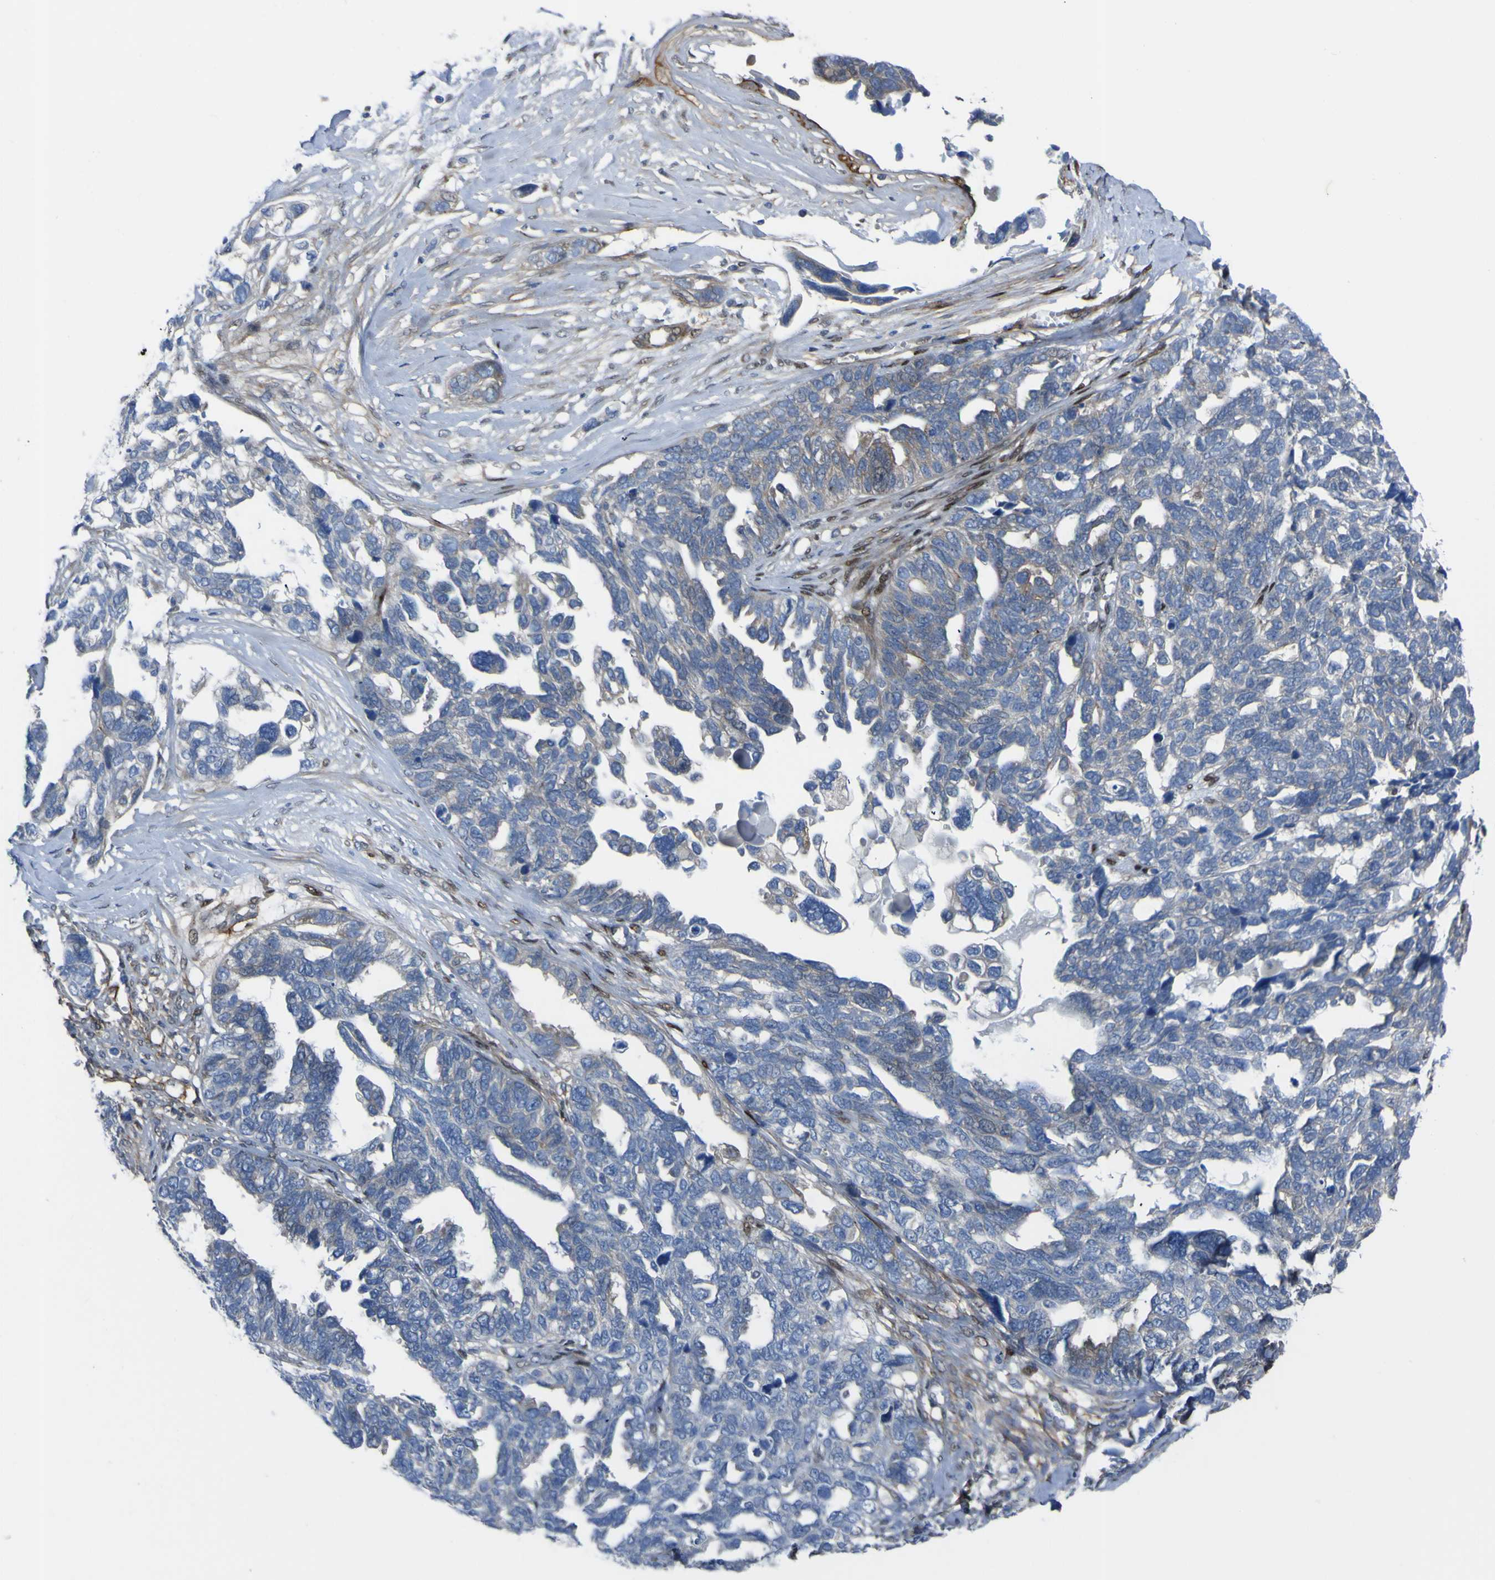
{"staining": {"intensity": "moderate", "quantity": "<25%", "location": "cytoplasmic/membranous"}, "tissue": "ovarian cancer", "cell_type": "Tumor cells", "image_type": "cancer", "snomed": [{"axis": "morphology", "description": "Cystadenocarcinoma, serous, NOS"}, {"axis": "topography", "description": "Ovary"}], "caption": "A brown stain highlights moderate cytoplasmic/membranous positivity of a protein in human ovarian cancer tumor cells.", "gene": "LRRN1", "patient": {"sex": "female", "age": 79}}